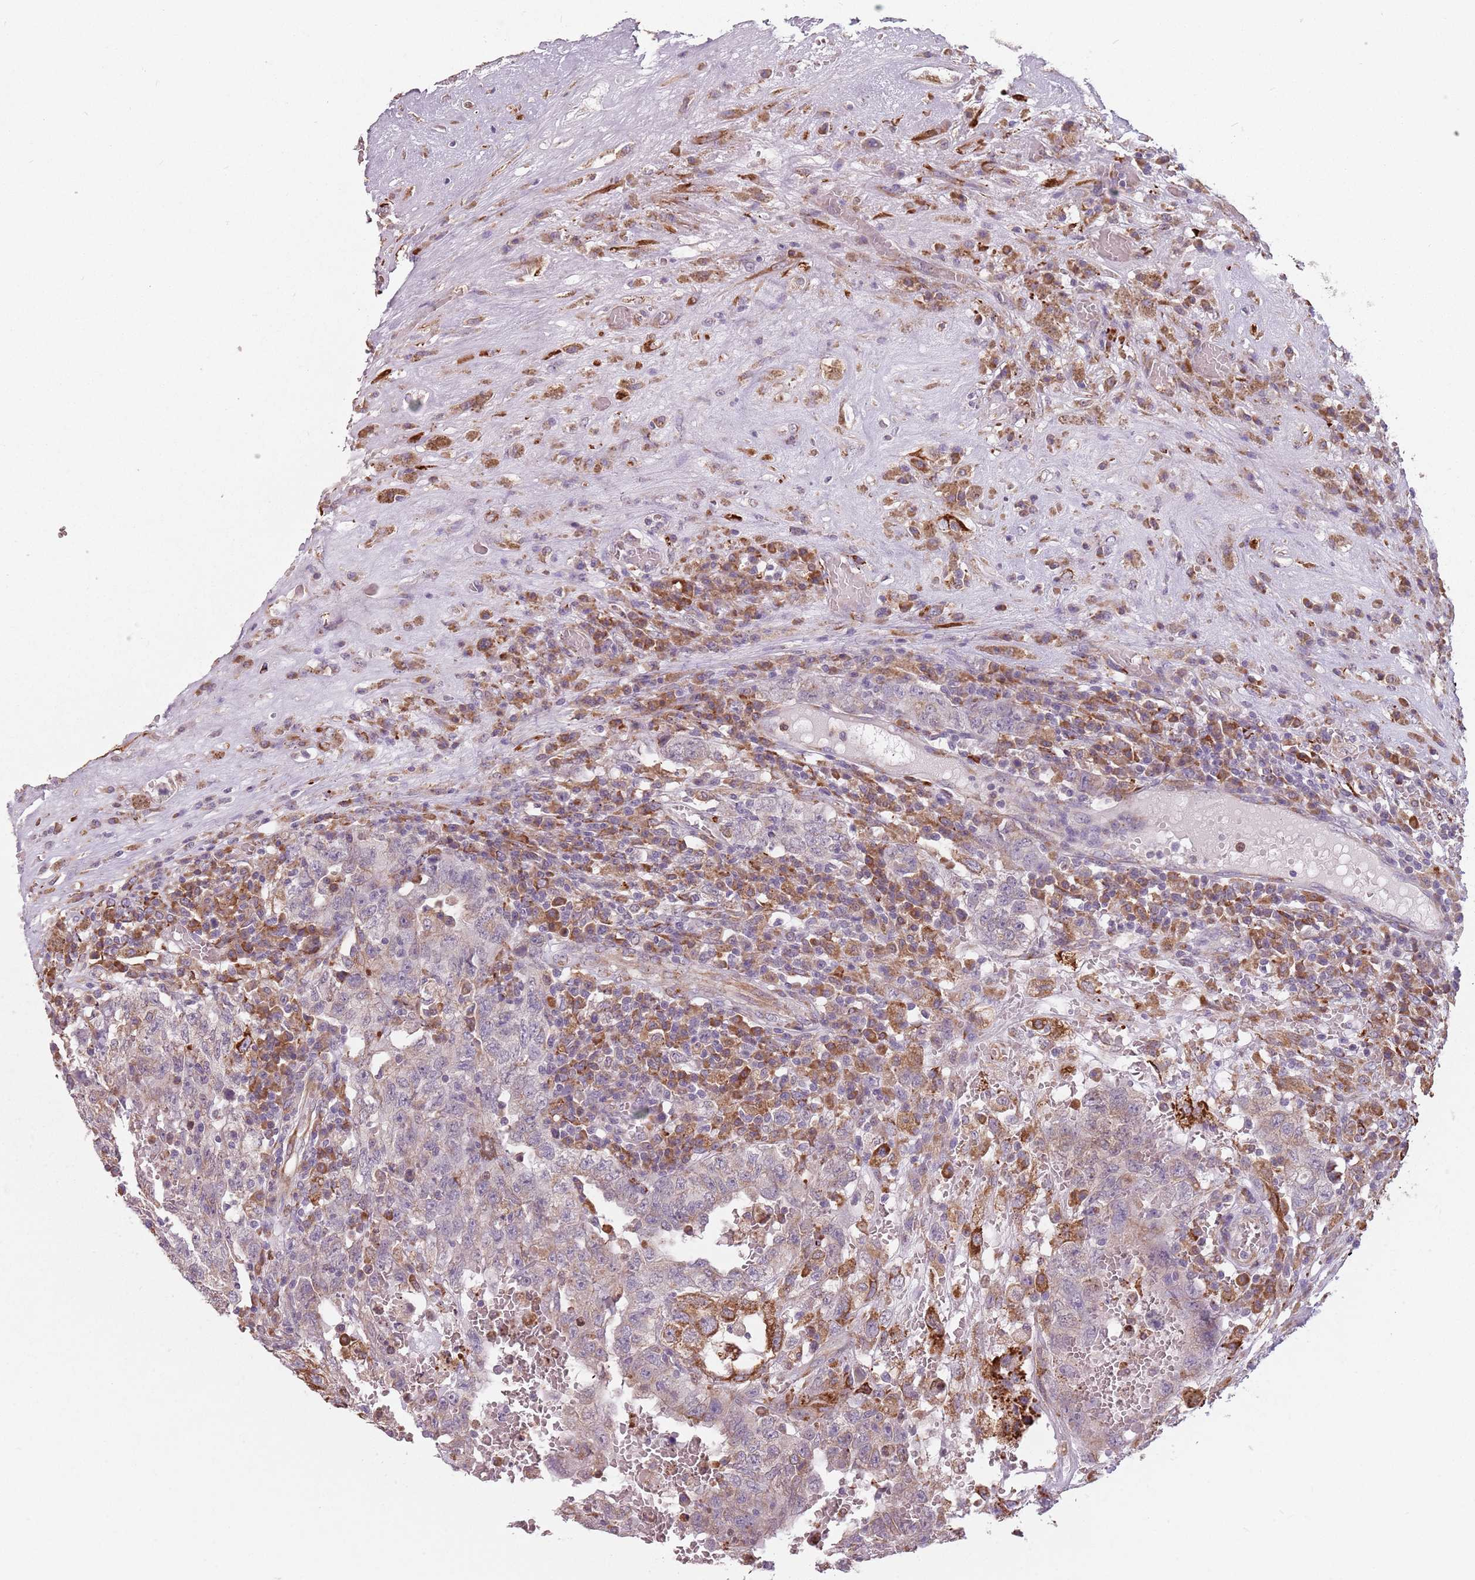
{"staining": {"intensity": "strong", "quantity": "25%-75%", "location": "cytoplasmic/membranous"}, "tissue": "testis cancer", "cell_type": "Tumor cells", "image_type": "cancer", "snomed": [{"axis": "morphology", "description": "Carcinoma, Embryonal, NOS"}, {"axis": "topography", "description": "Testis"}], "caption": "Immunohistochemical staining of human embryonal carcinoma (testis) reveals high levels of strong cytoplasmic/membranous protein staining in about 25%-75% of tumor cells.", "gene": "RPS9", "patient": {"sex": "male", "age": 26}}